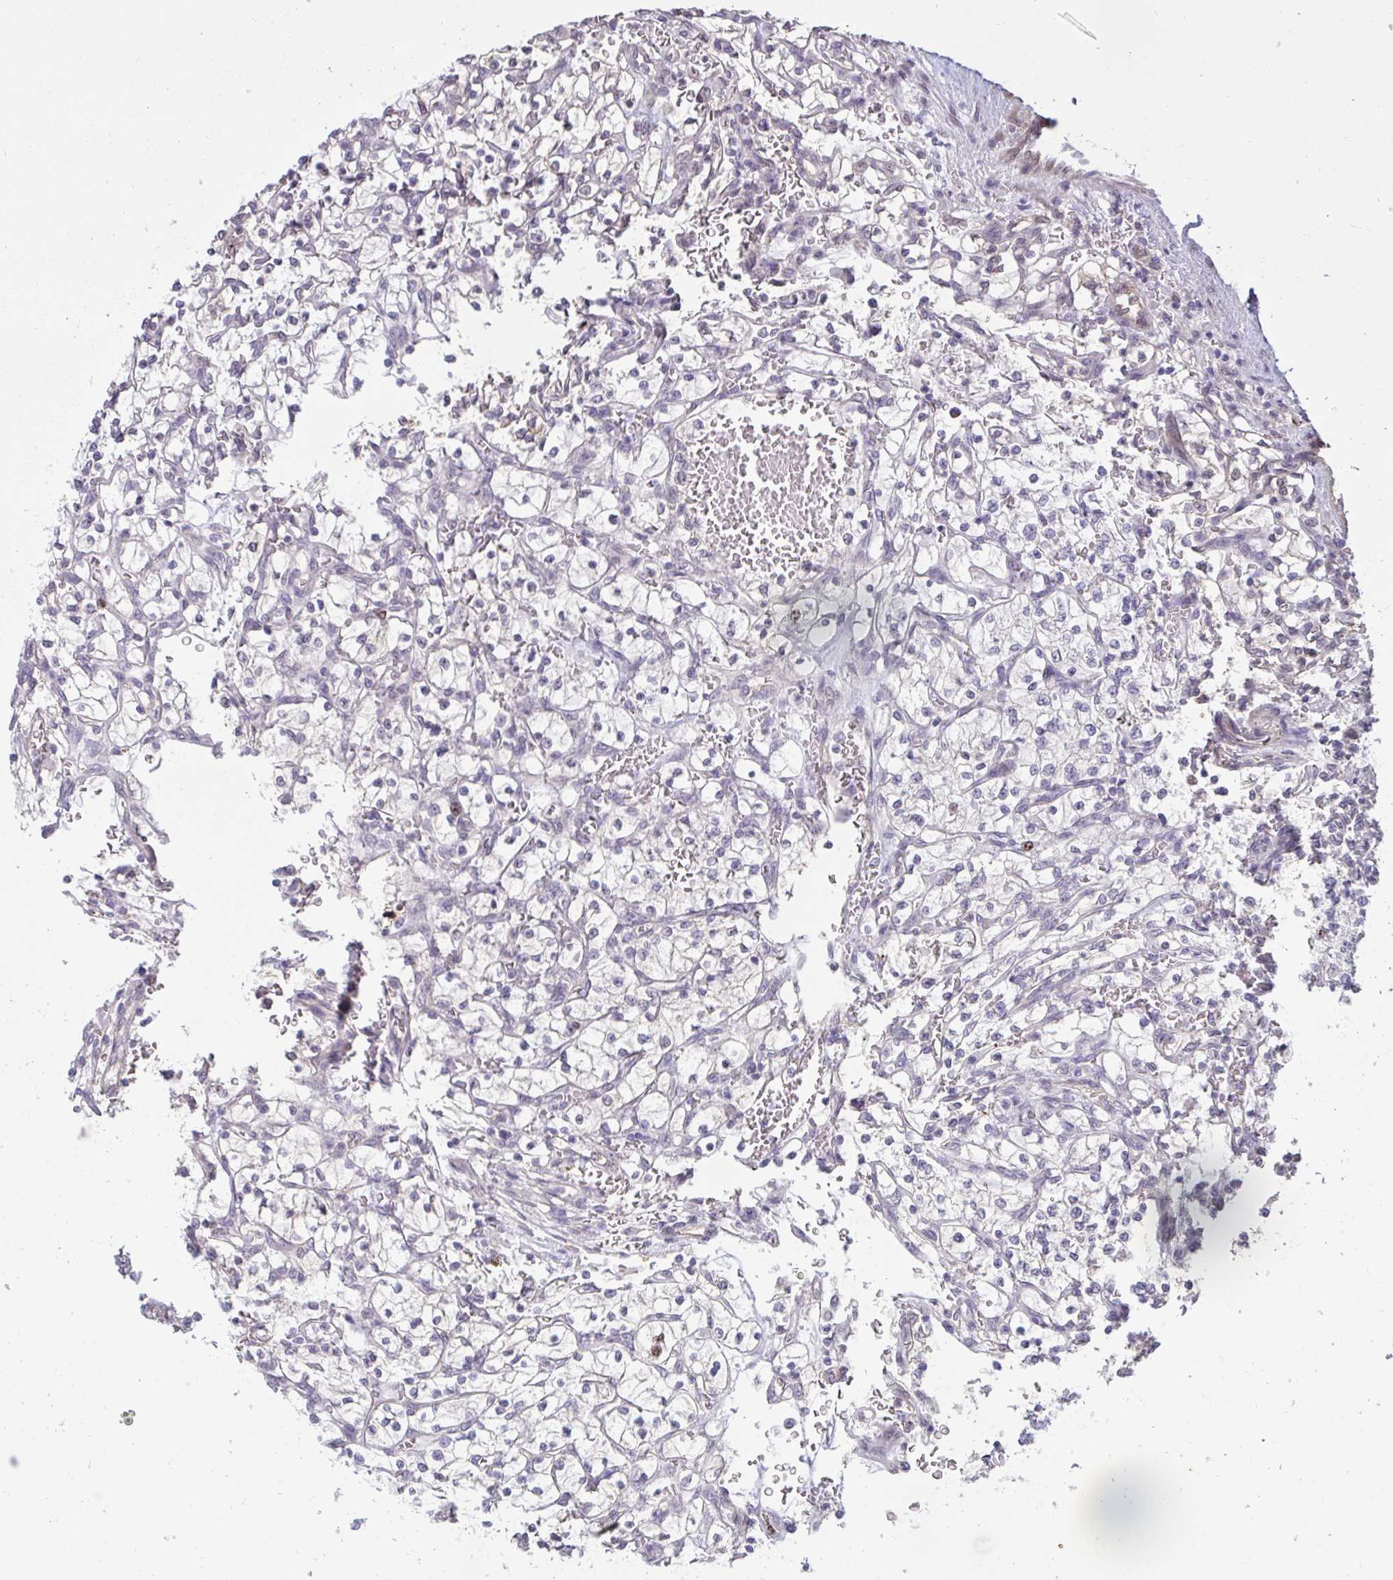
{"staining": {"intensity": "negative", "quantity": "none", "location": "none"}, "tissue": "renal cancer", "cell_type": "Tumor cells", "image_type": "cancer", "snomed": [{"axis": "morphology", "description": "Adenocarcinoma, NOS"}, {"axis": "topography", "description": "Kidney"}], "caption": "Immunohistochemistry (IHC) photomicrograph of human renal adenocarcinoma stained for a protein (brown), which demonstrates no positivity in tumor cells.", "gene": "SETD7", "patient": {"sex": "female", "age": 64}}